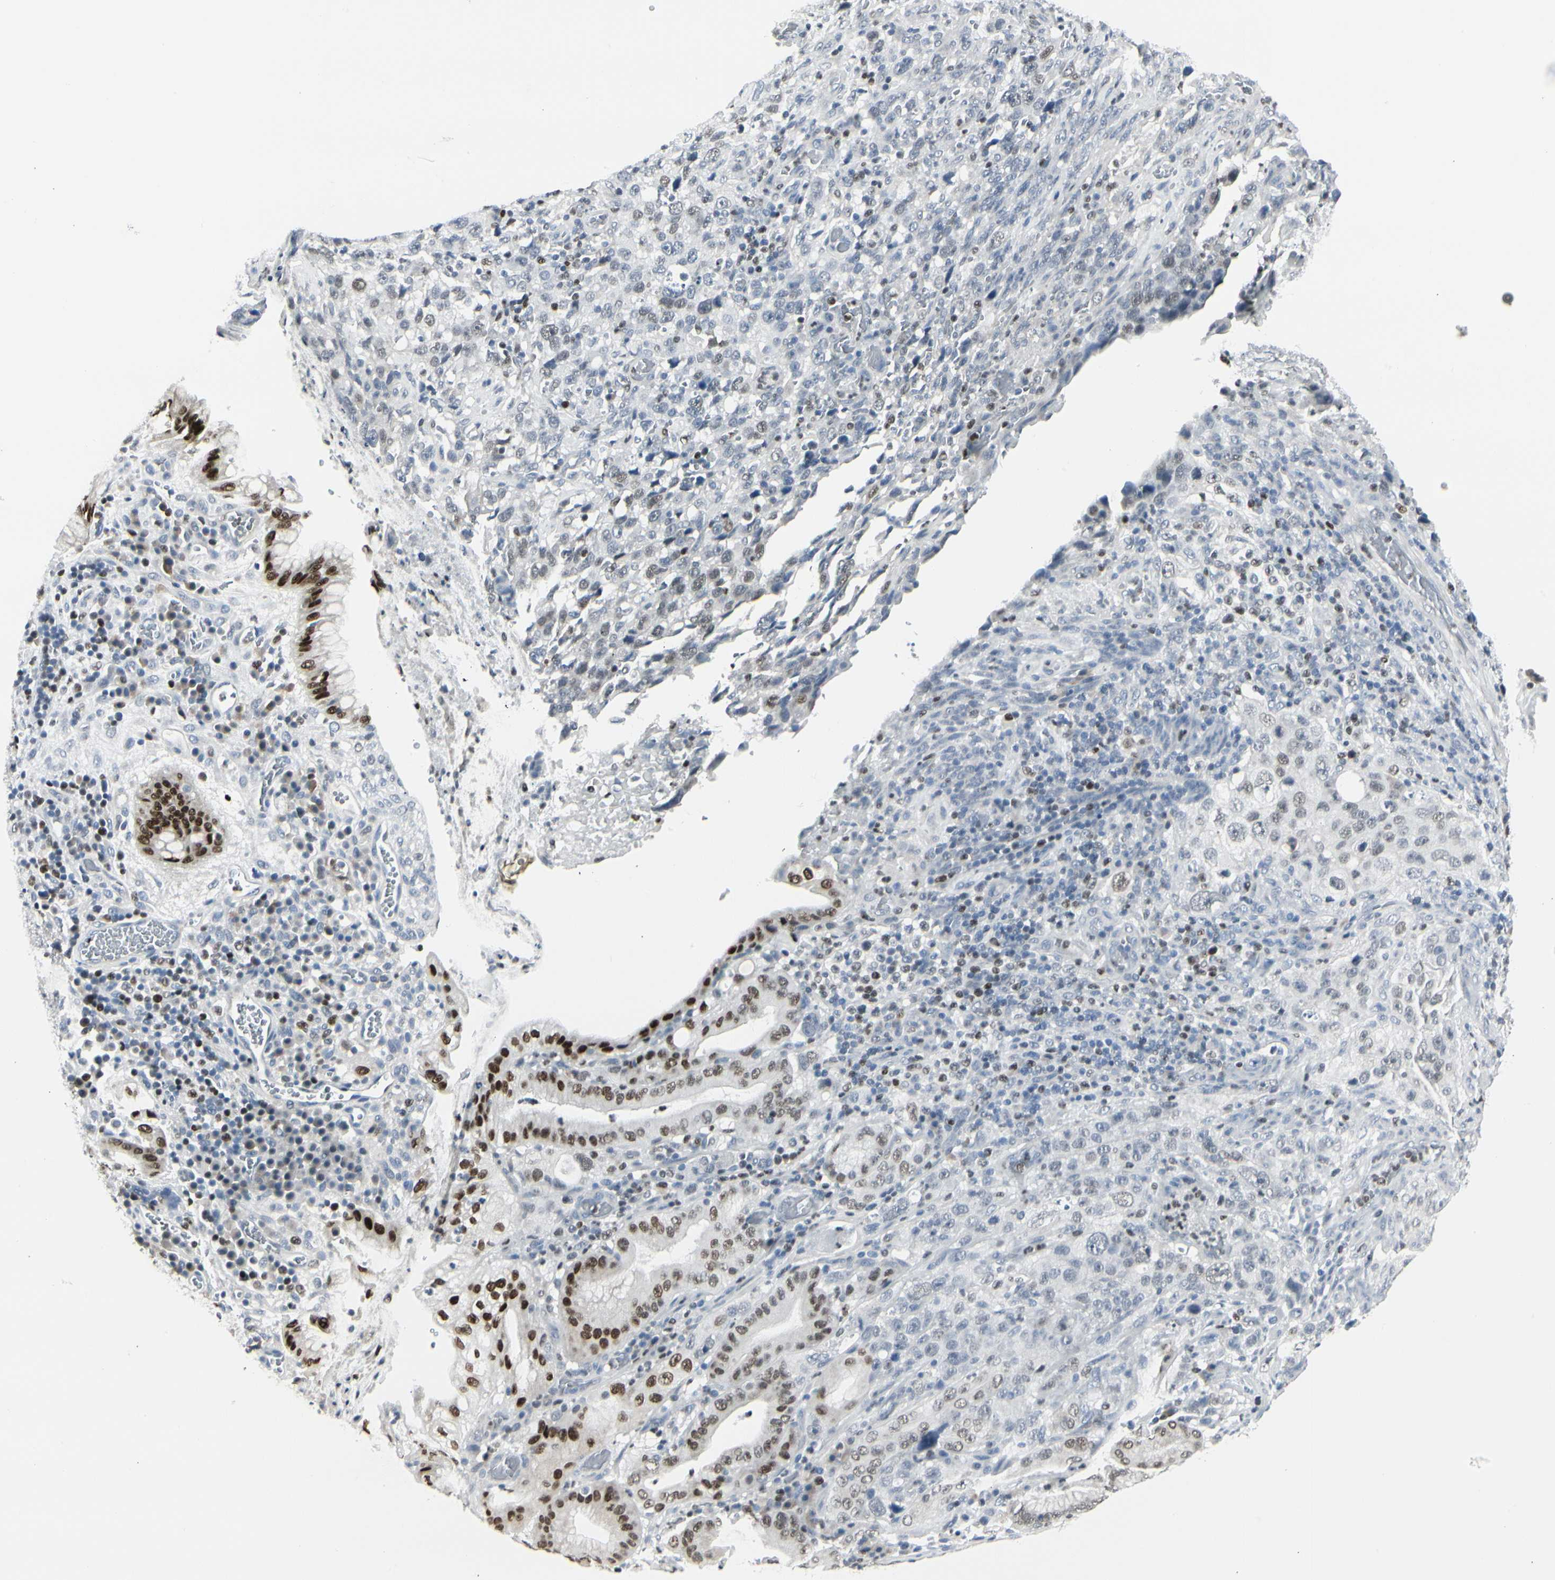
{"staining": {"intensity": "strong", "quantity": "<25%", "location": "nuclear"}, "tissue": "stomach cancer", "cell_type": "Tumor cells", "image_type": "cancer", "snomed": [{"axis": "morphology", "description": "Normal tissue, NOS"}, {"axis": "morphology", "description": "Adenocarcinoma, NOS"}, {"axis": "topography", "description": "Stomach"}], "caption": "This is an image of IHC staining of stomach cancer (adenocarcinoma), which shows strong expression in the nuclear of tumor cells.", "gene": "ZBTB7B", "patient": {"sex": "male", "age": 48}}